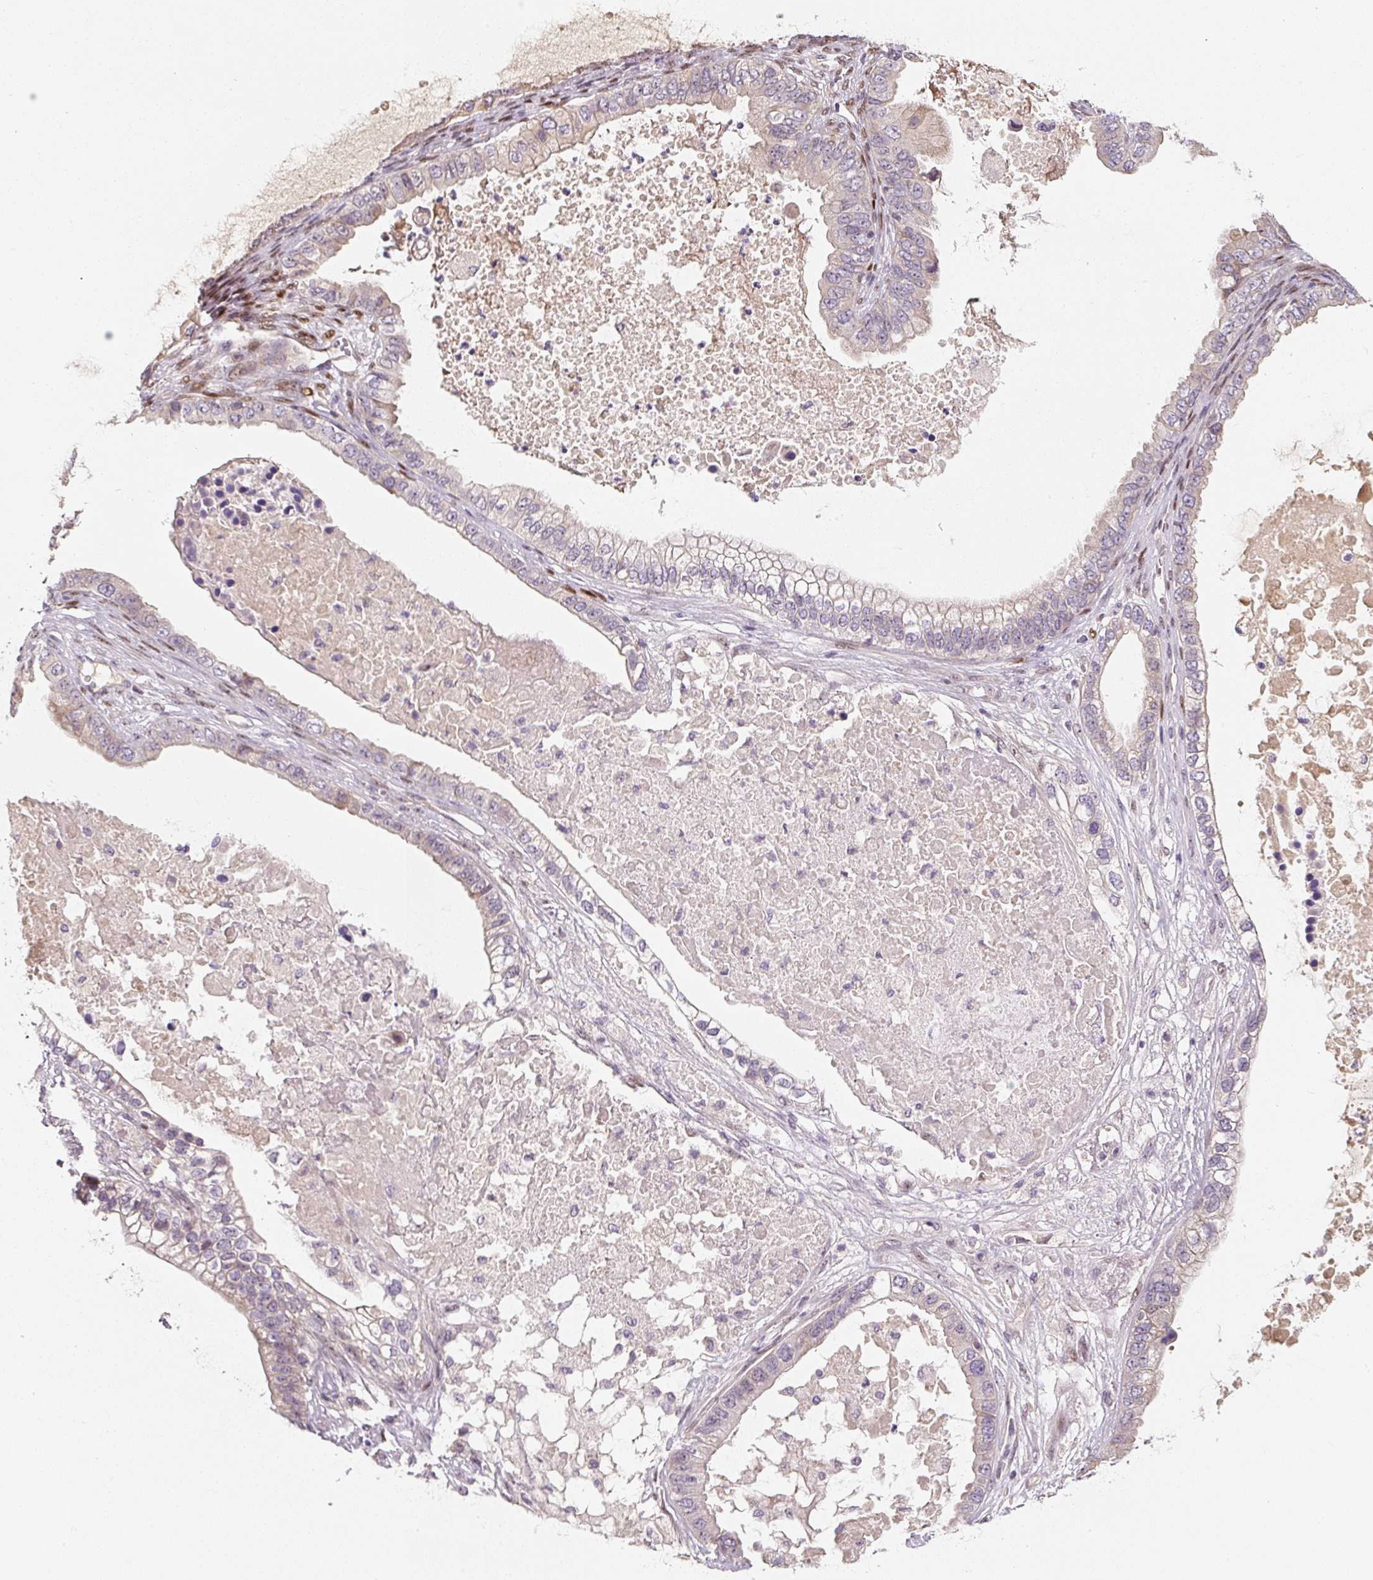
{"staining": {"intensity": "weak", "quantity": "<25%", "location": "cytoplasmic/membranous"}, "tissue": "ovarian cancer", "cell_type": "Tumor cells", "image_type": "cancer", "snomed": [{"axis": "morphology", "description": "Cystadenocarcinoma, mucinous, NOS"}, {"axis": "topography", "description": "Ovary"}], "caption": "Protein analysis of ovarian cancer (mucinous cystadenocarcinoma) demonstrates no significant expression in tumor cells.", "gene": "PWWP3B", "patient": {"sex": "female", "age": 80}}